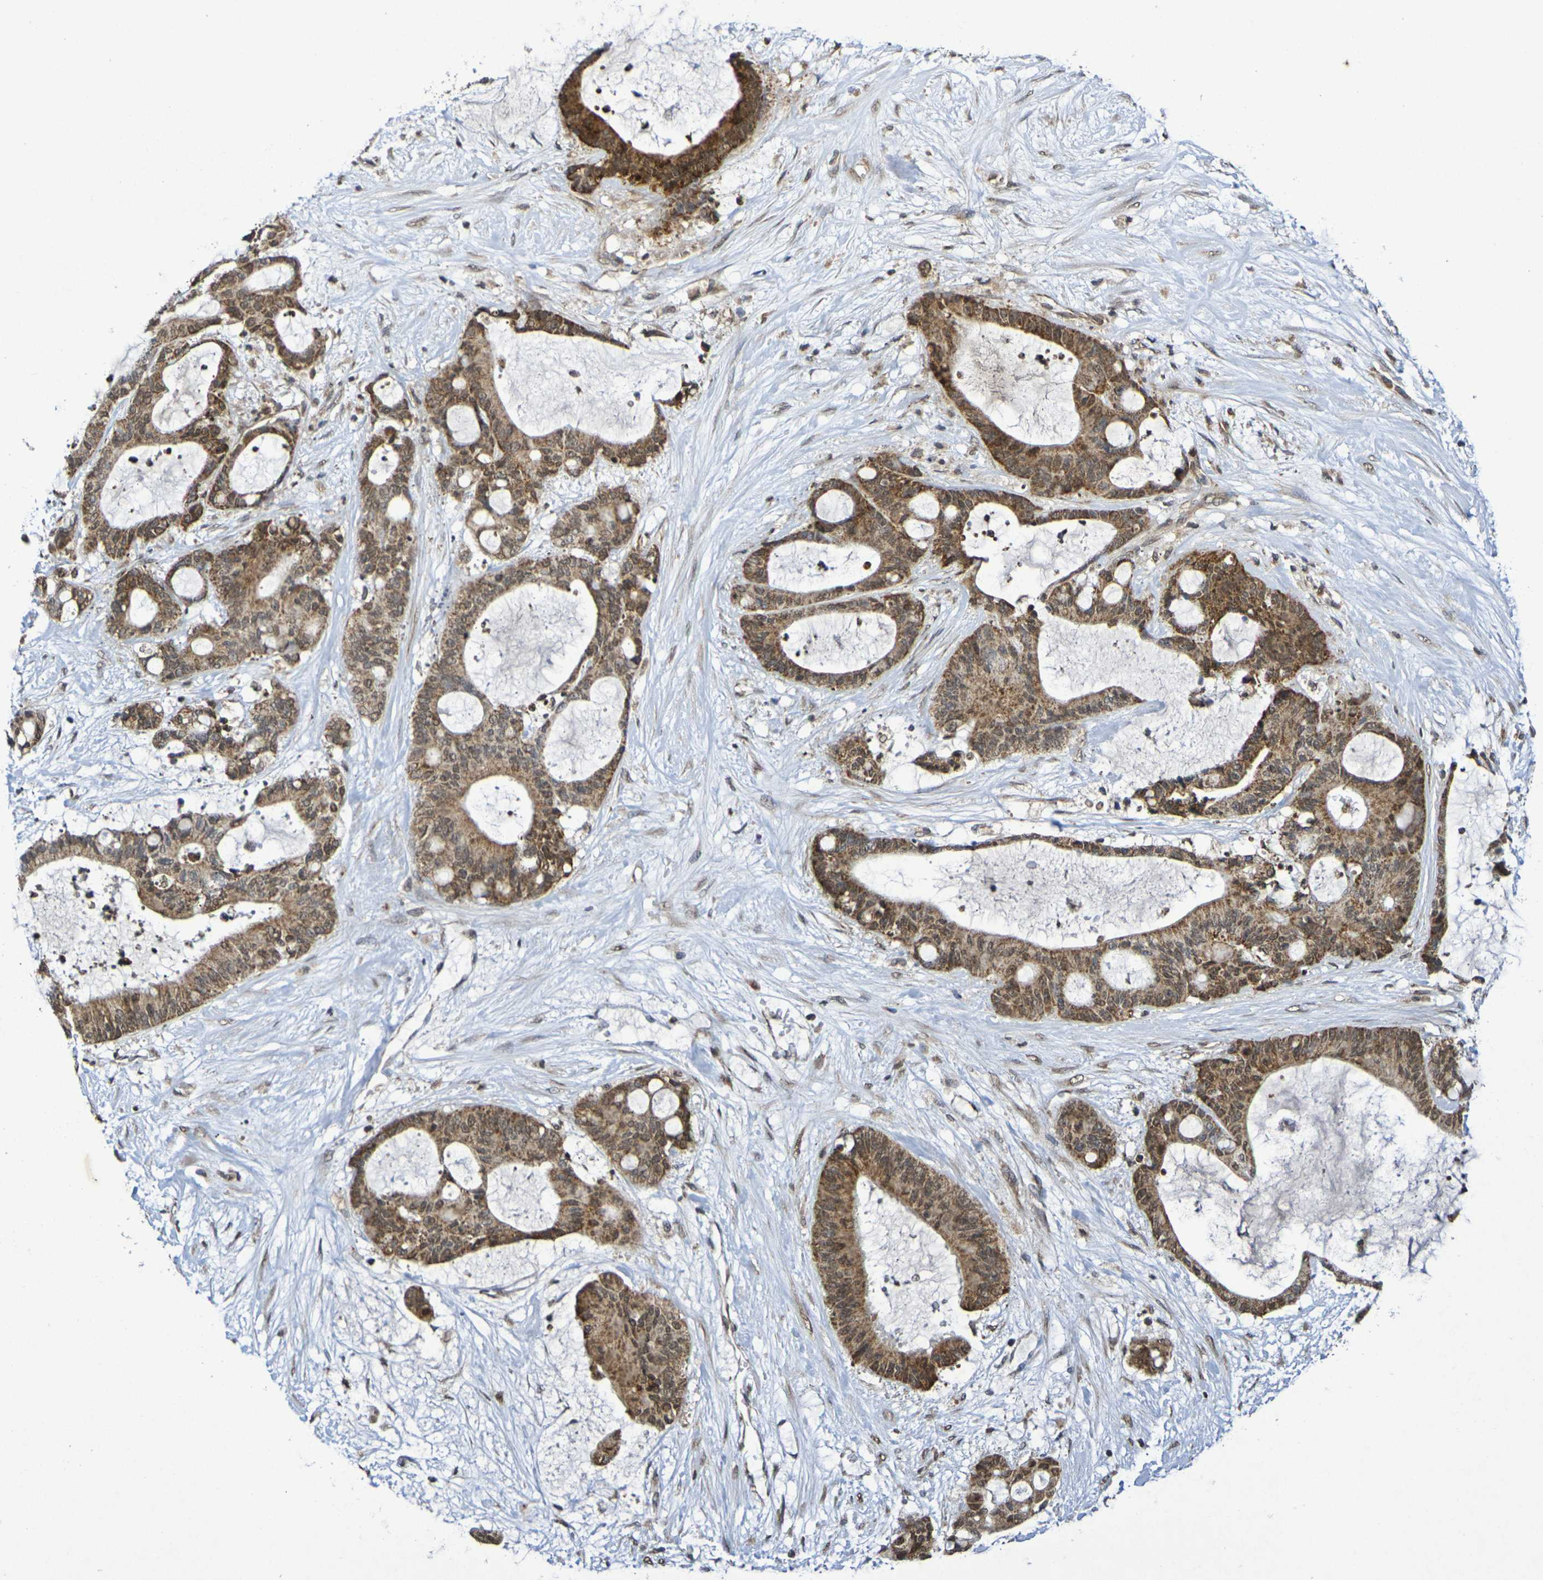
{"staining": {"intensity": "strong", "quantity": ">75%", "location": "cytoplasmic/membranous,nuclear"}, "tissue": "liver cancer", "cell_type": "Tumor cells", "image_type": "cancer", "snomed": [{"axis": "morphology", "description": "Cholangiocarcinoma"}, {"axis": "topography", "description": "Liver"}], "caption": "Liver cholangiocarcinoma stained with a brown dye reveals strong cytoplasmic/membranous and nuclear positive staining in about >75% of tumor cells.", "gene": "GUCY1A2", "patient": {"sex": "female", "age": 73}}